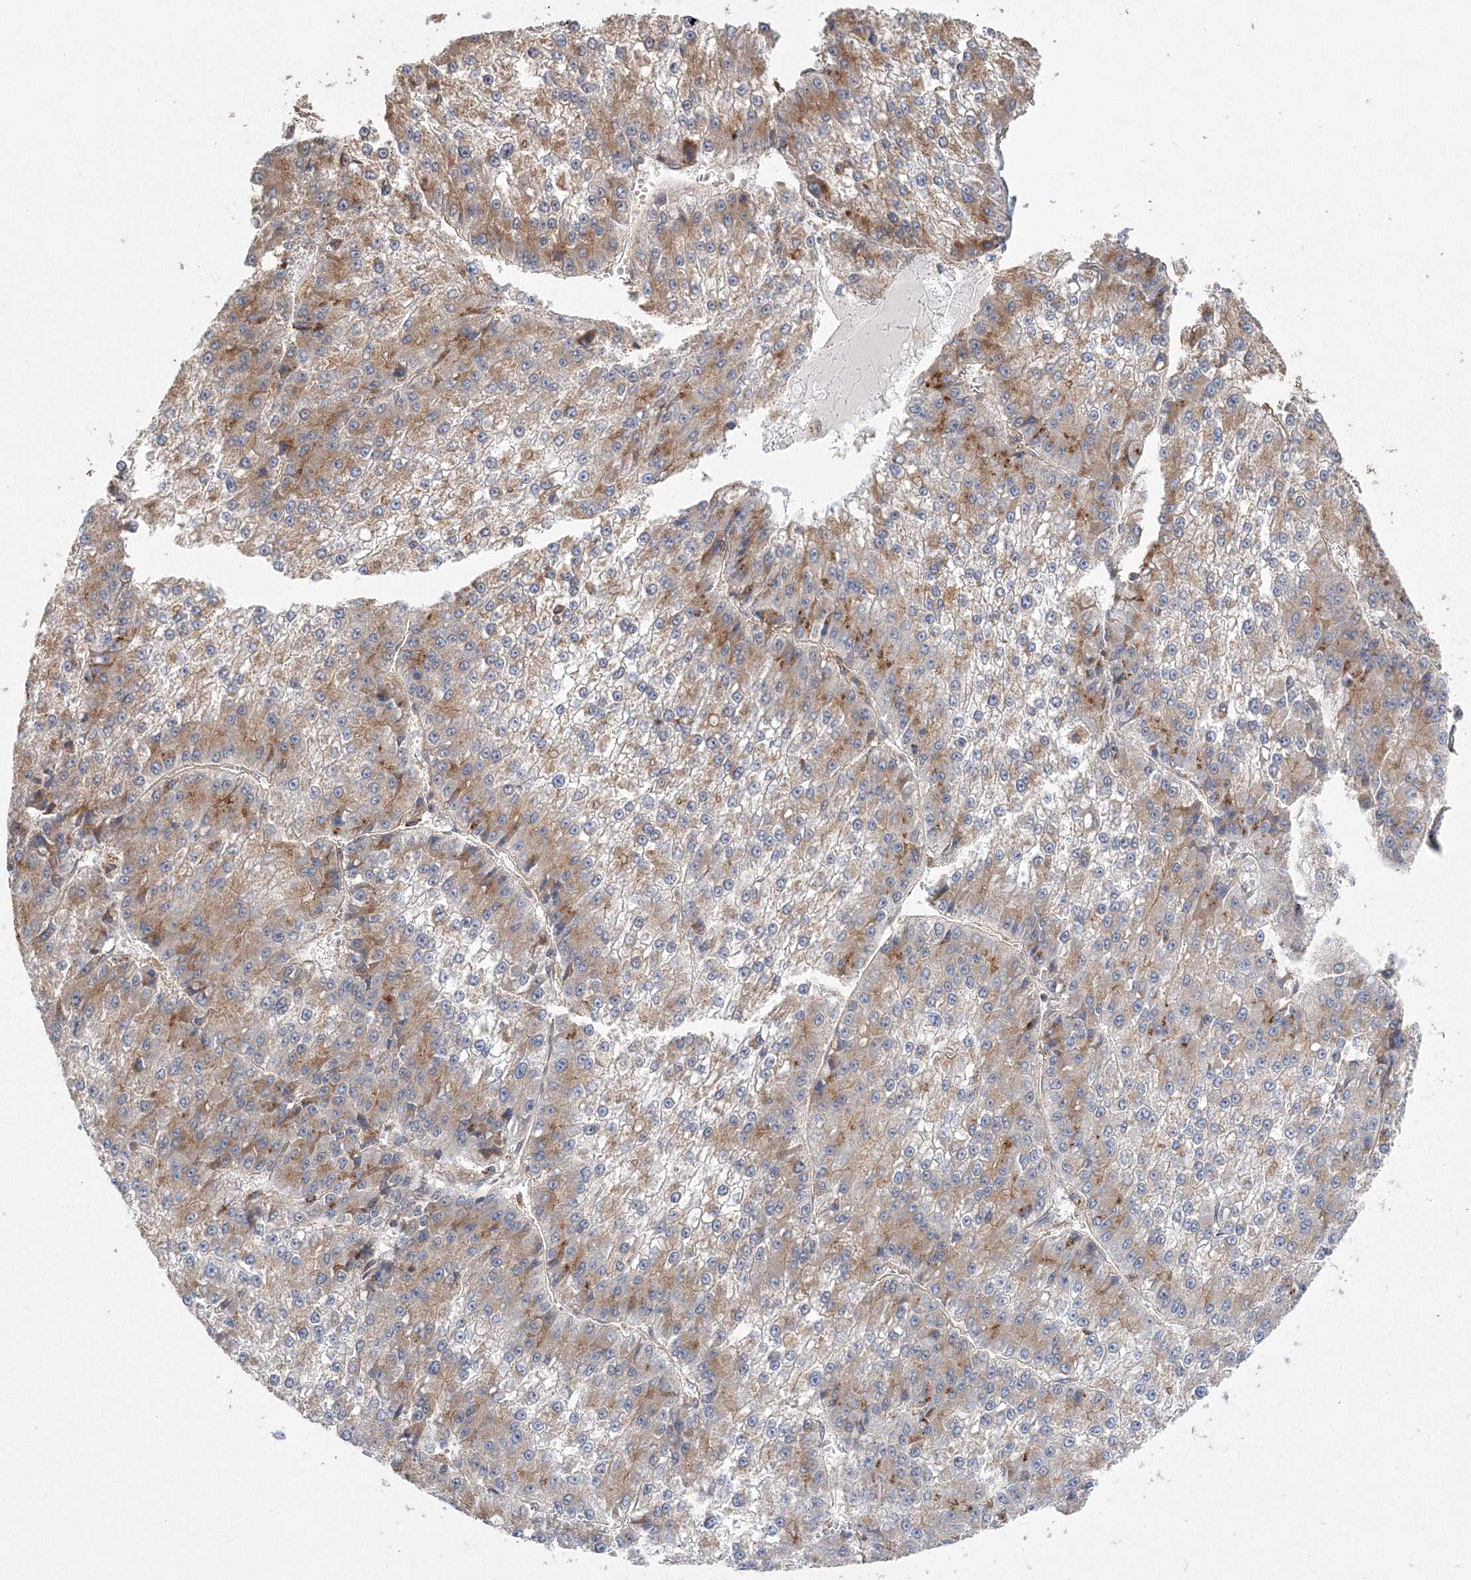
{"staining": {"intensity": "moderate", "quantity": "25%-75%", "location": "cytoplasmic/membranous"}, "tissue": "liver cancer", "cell_type": "Tumor cells", "image_type": "cancer", "snomed": [{"axis": "morphology", "description": "Carcinoma, Hepatocellular, NOS"}, {"axis": "topography", "description": "Liver"}], "caption": "Brown immunohistochemical staining in human hepatocellular carcinoma (liver) reveals moderate cytoplasmic/membranous expression in approximately 25%-75% of tumor cells. The staining was performed using DAB (3,3'-diaminobenzidine) to visualize the protein expression in brown, while the nuclei were stained in blue with hematoxylin (Magnification: 20x).", "gene": "AASDH", "patient": {"sex": "female", "age": 73}}